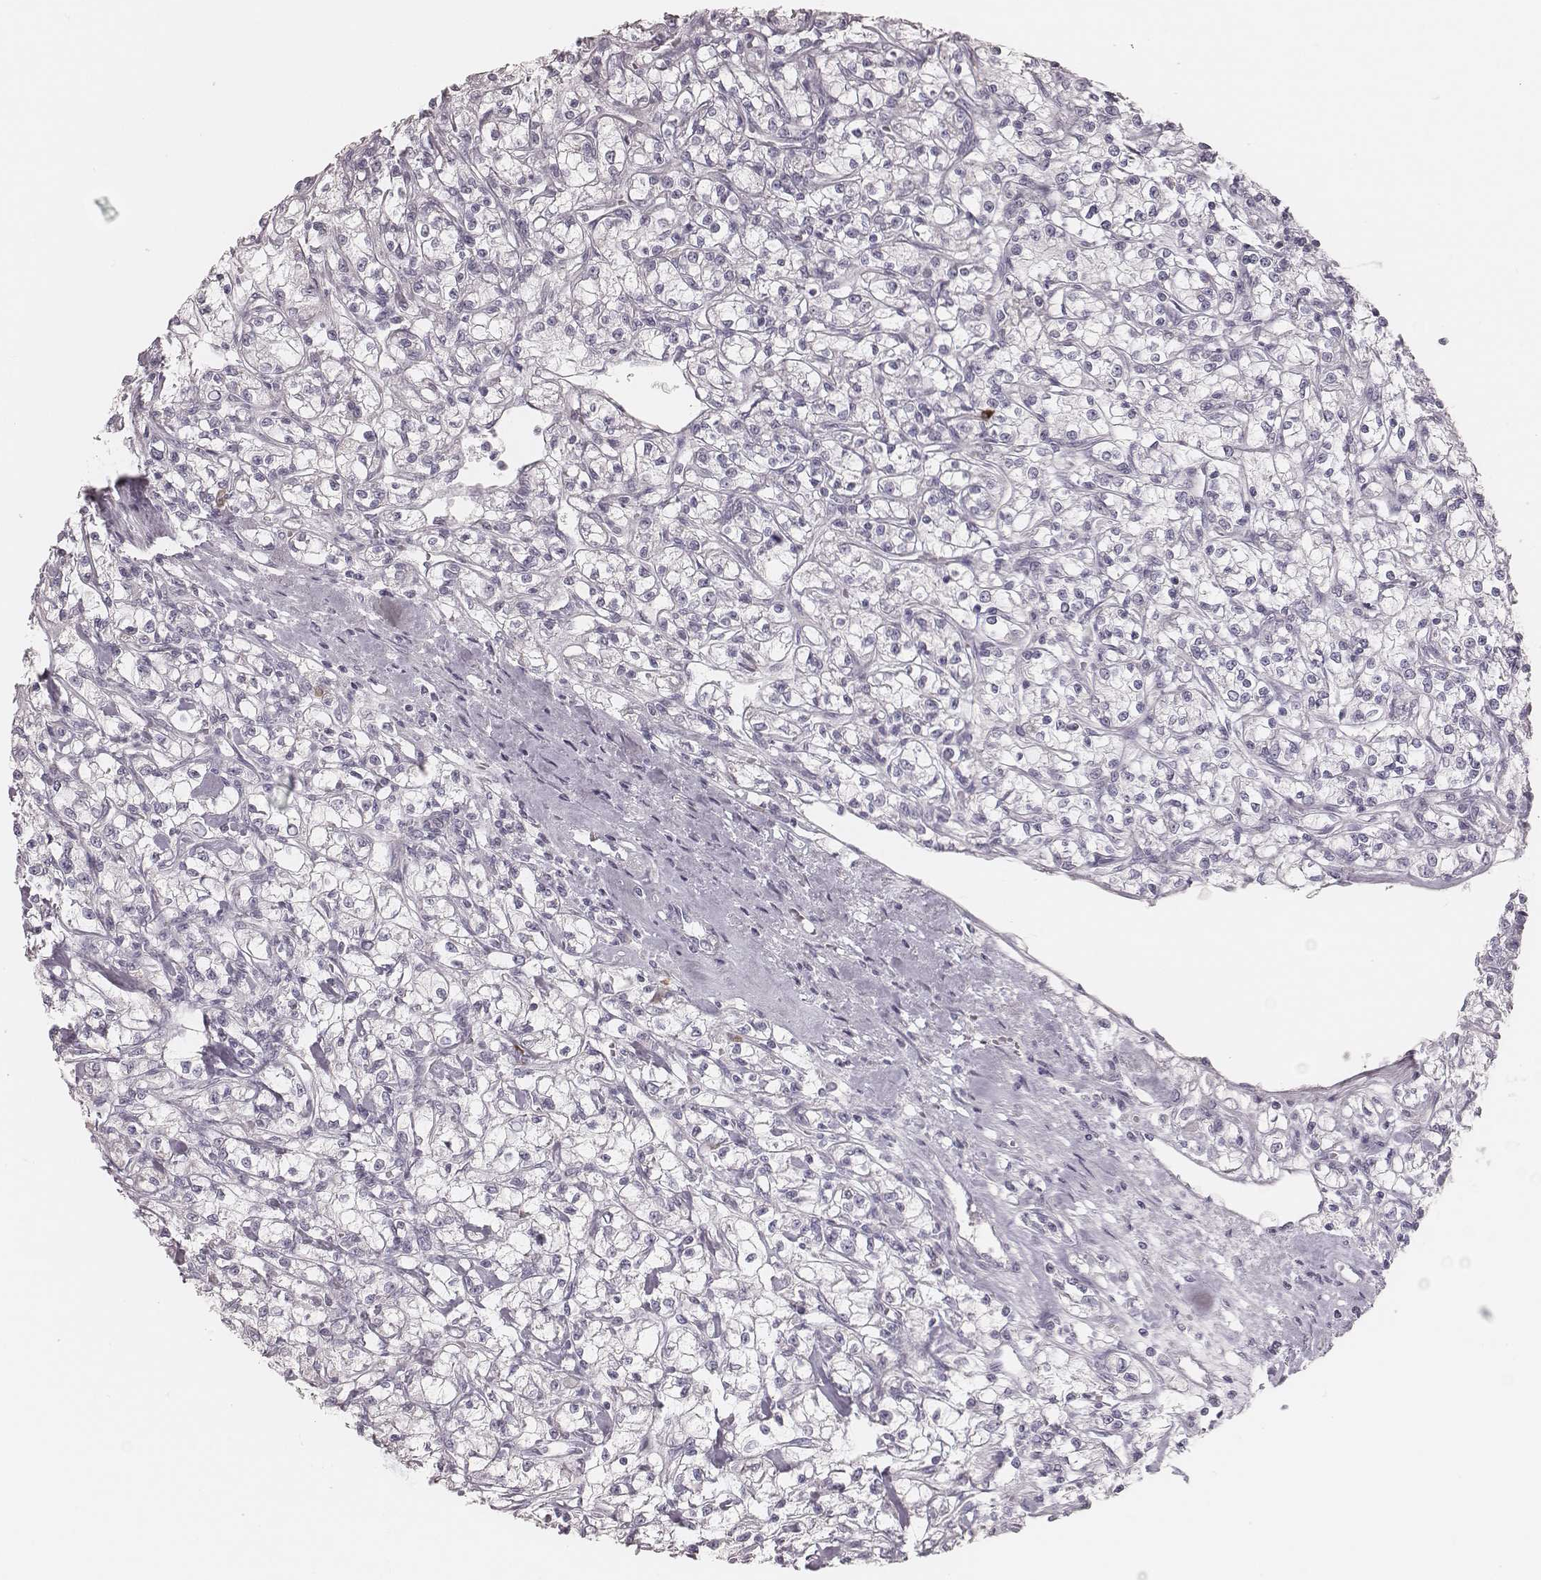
{"staining": {"intensity": "negative", "quantity": "none", "location": "none"}, "tissue": "renal cancer", "cell_type": "Tumor cells", "image_type": "cancer", "snomed": [{"axis": "morphology", "description": "Adenocarcinoma, NOS"}, {"axis": "topography", "description": "Kidney"}], "caption": "This is an immunohistochemistry (IHC) image of adenocarcinoma (renal). There is no expression in tumor cells.", "gene": "KIF5C", "patient": {"sex": "female", "age": 59}}